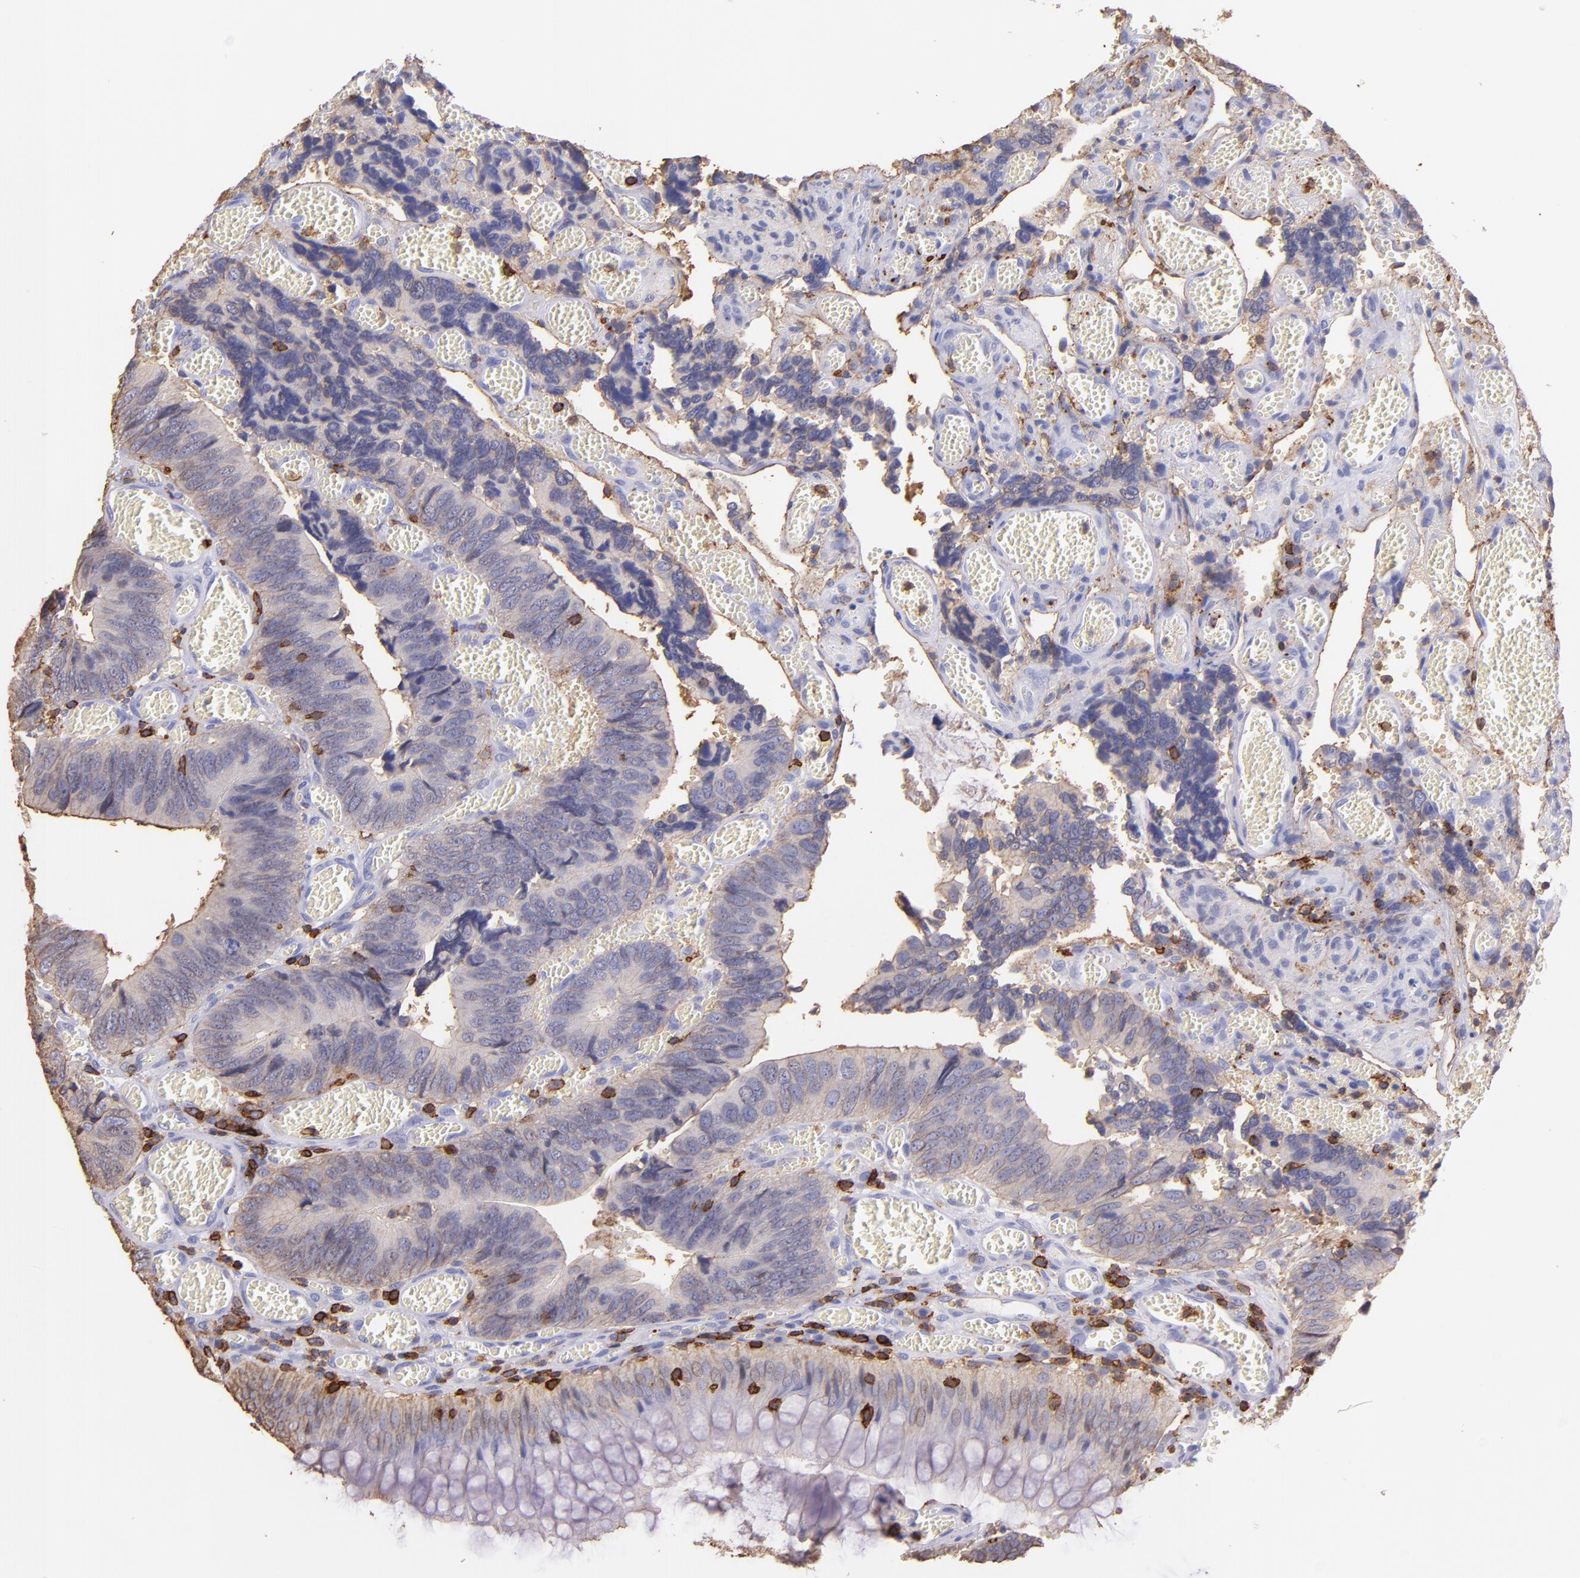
{"staining": {"intensity": "weak", "quantity": "25%-75%", "location": "cytoplasmic/membranous"}, "tissue": "colorectal cancer", "cell_type": "Tumor cells", "image_type": "cancer", "snomed": [{"axis": "morphology", "description": "Adenocarcinoma, NOS"}, {"axis": "topography", "description": "Colon"}], "caption": "IHC (DAB (3,3'-diaminobenzidine)) staining of human colorectal adenocarcinoma reveals weak cytoplasmic/membranous protein expression in about 25%-75% of tumor cells. Using DAB (brown) and hematoxylin (blue) stains, captured at high magnification using brightfield microscopy.", "gene": "SPN", "patient": {"sex": "male", "age": 72}}